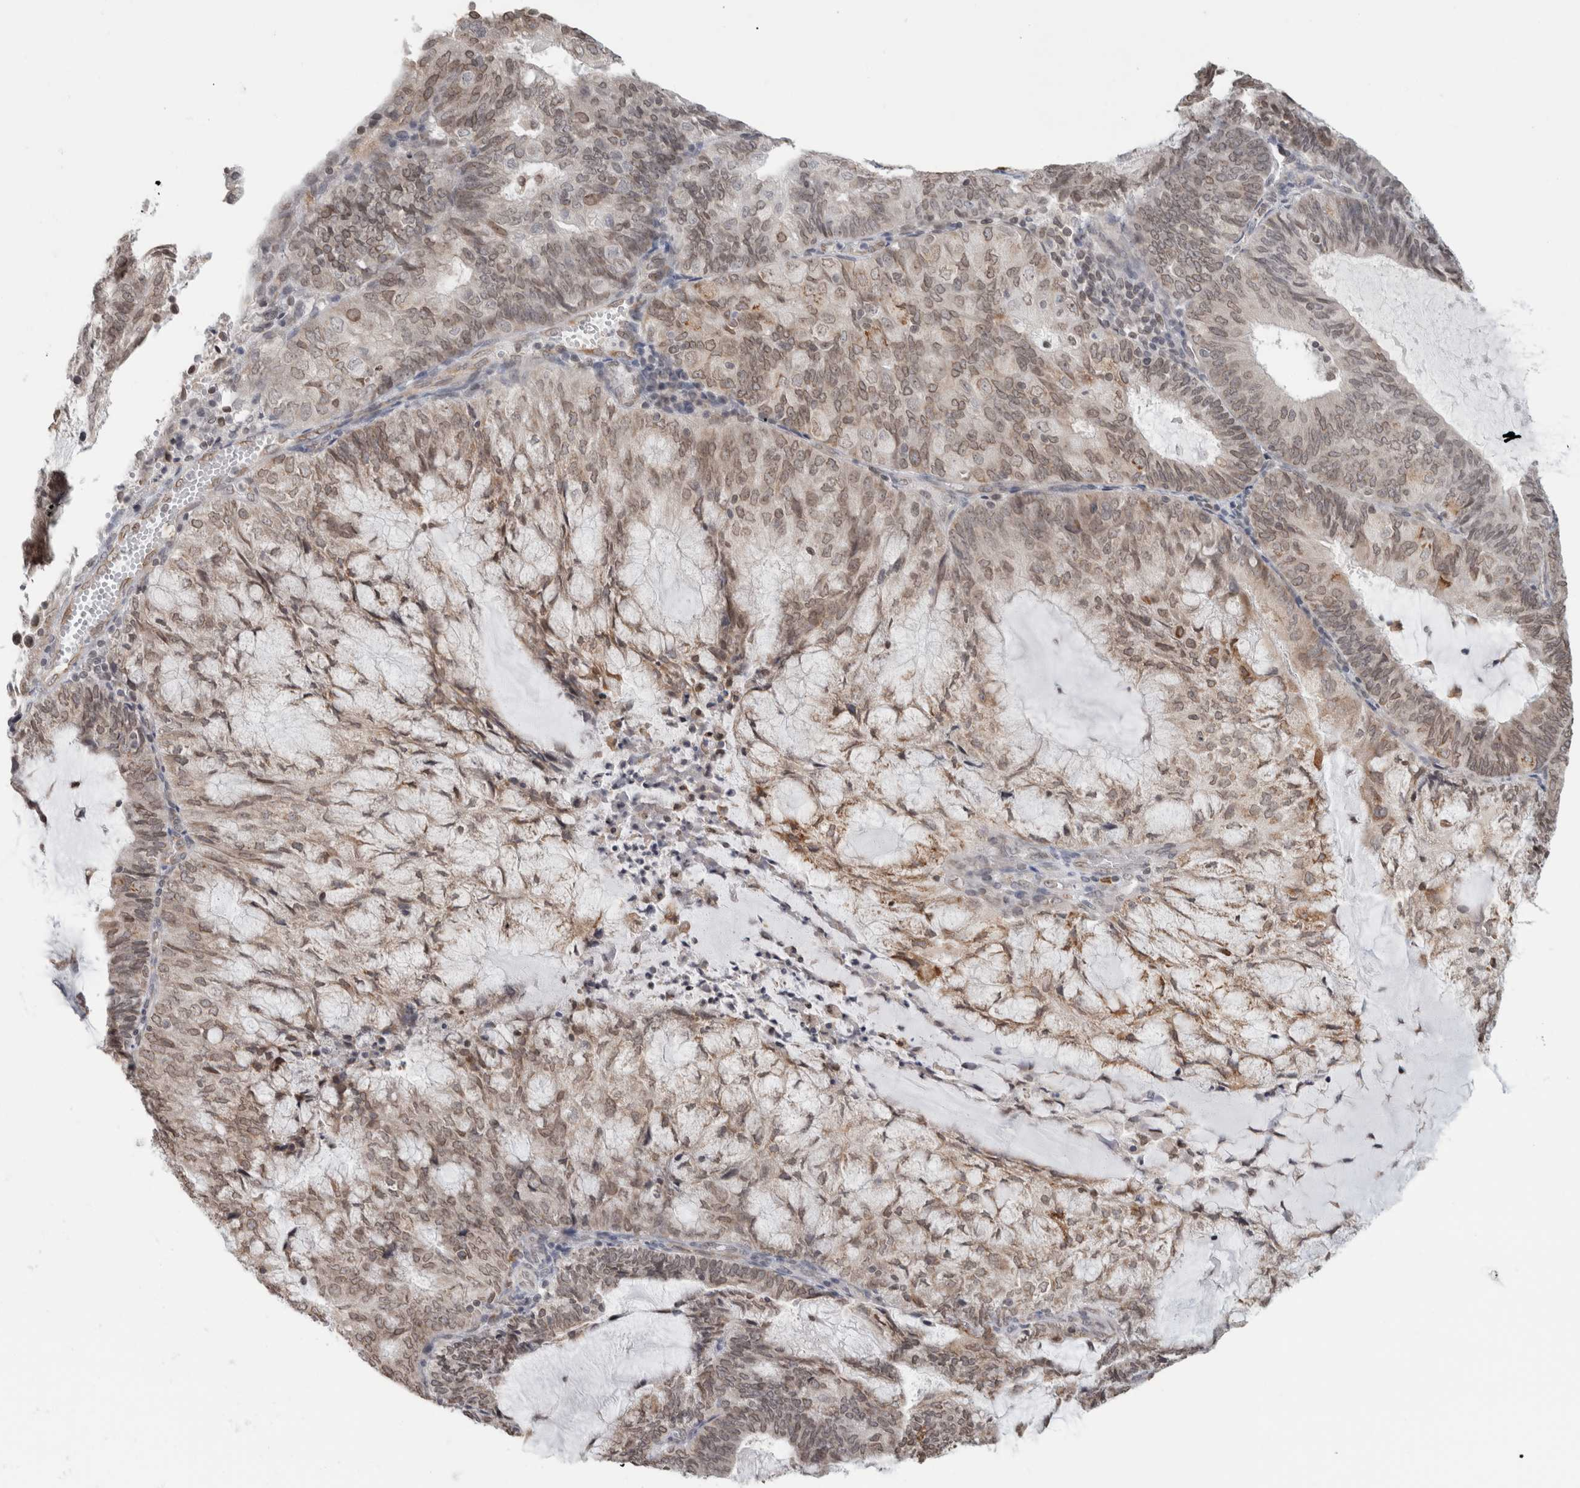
{"staining": {"intensity": "weak", "quantity": ">75%", "location": "cytoplasmic/membranous,nuclear"}, "tissue": "endometrial cancer", "cell_type": "Tumor cells", "image_type": "cancer", "snomed": [{"axis": "morphology", "description": "Adenocarcinoma, NOS"}, {"axis": "topography", "description": "Endometrium"}], "caption": "IHC image of endometrial cancer (adenocarcinoma) stained for a protein (brown), which shows low levels of weak cytoplasmic/membranous and nuclear staining in about >75% of tumor cells.", "gene": "RBMX2", "patient": {"sex": "female", "age": 81}}